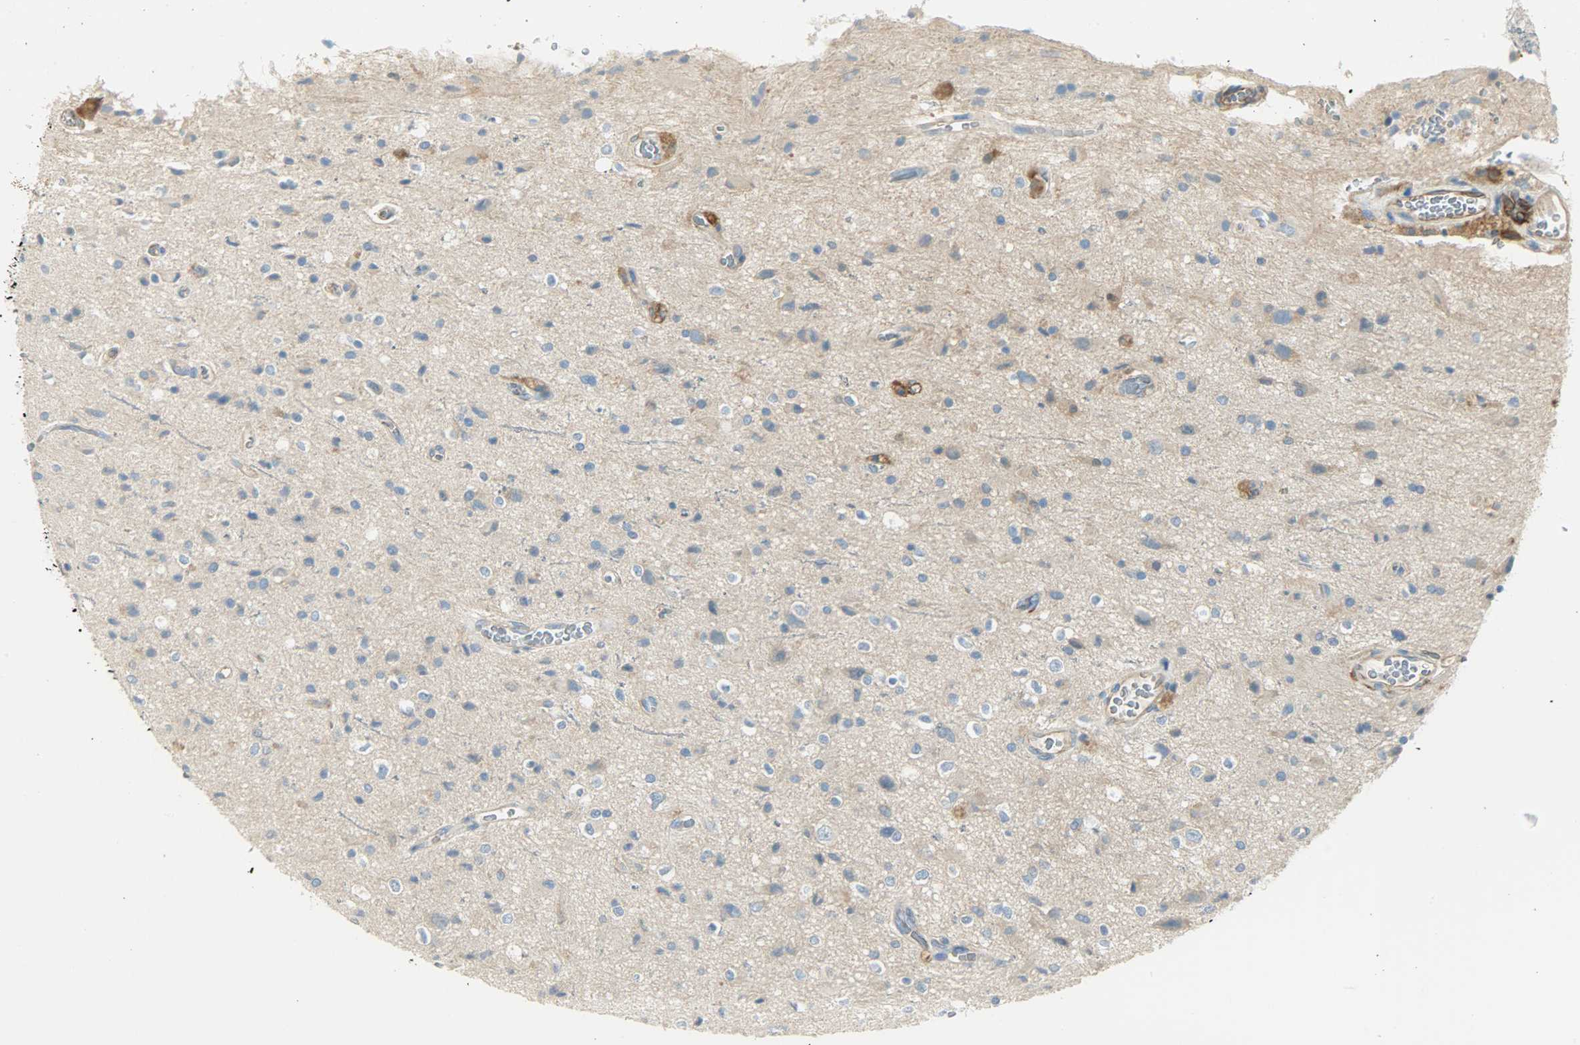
{"staining": {"intensity": "moderate", "quantity": "<25%", "location": "cytoplasmic/membranous"}, "tissue": "glioma", "cell_type": "Tumor cells", "image_type": "cancer", "snomed": [{"axis": "morphology", "description": "Glioma, malignant, High grade"}, {"axis": "topography", "description": "Brain"}], "caption": "A brown stain labels moderate cytoplasmic/membranous staining of a protein in human malignant high-grade glioma tumor cells. The staining was performed using DAB (3,3'-diaminobenzidine) to visualize the protein expression in brown, while the nuclei were stained in blue with hematoxylin (Magnification: 20x).", "gene": "WARS1", "patient": {"sex": "male", "age": 47}}